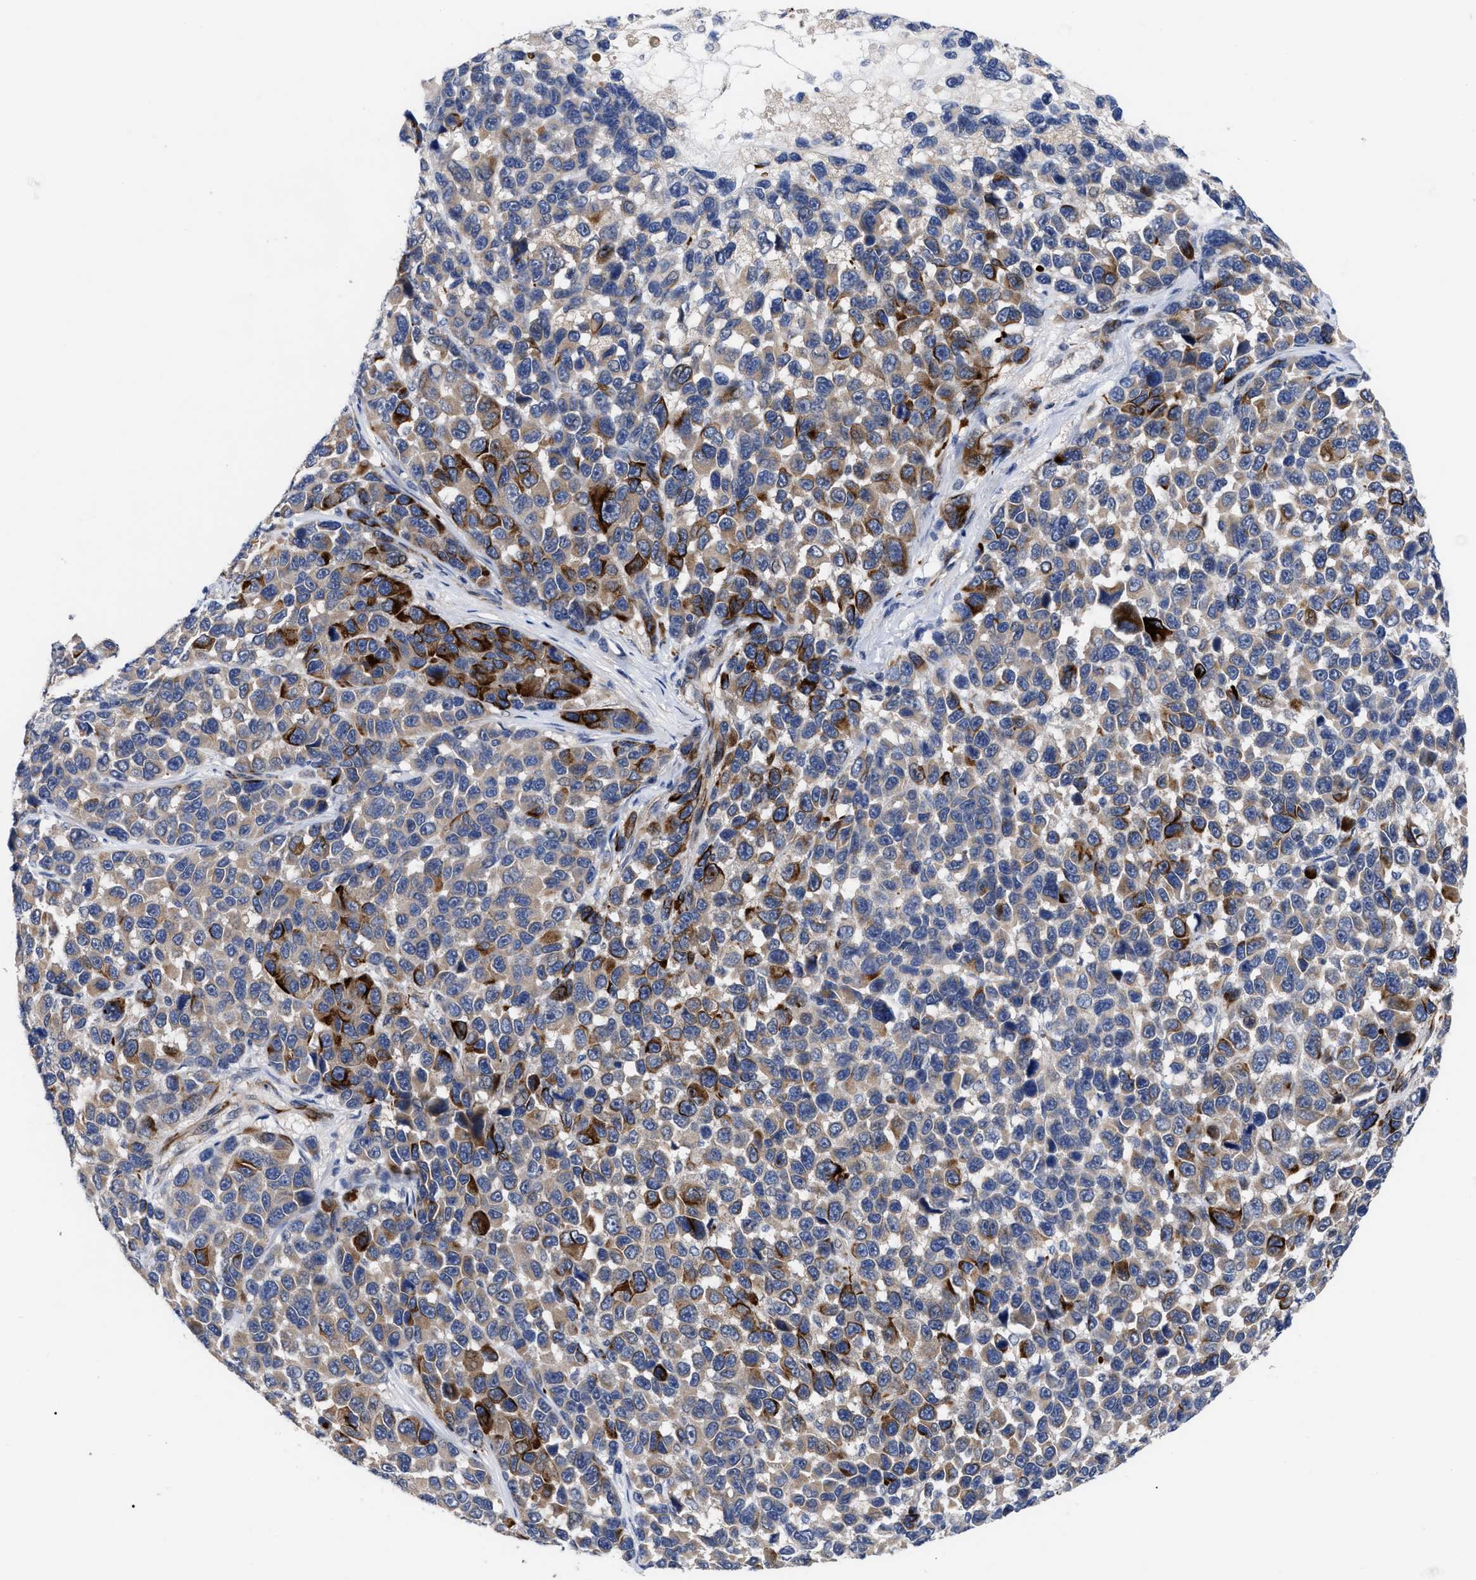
{"staining": {"intensity": "weak", "quantity": "25%-75%", "location": "cytoplasmic/membranous"}, "tissue": "melanoma", "cell_type": "Tumor cells", "image_type": "cancer", "snomed": [{"axis": "morphology", "description": "Malignant melanoma, NOS"}, {"axis": "topography", "description": "Skin"}], "caption": "DAB (3,3'-diaminobenzidine) immunohistochemical staining of human malignant melanoma exhibits weak cytoplasmic/membranous protein staining in about 25%-75% of tumor cells.", "gene": "CCN5", "patient": {"sex": "male", "age": 53}}